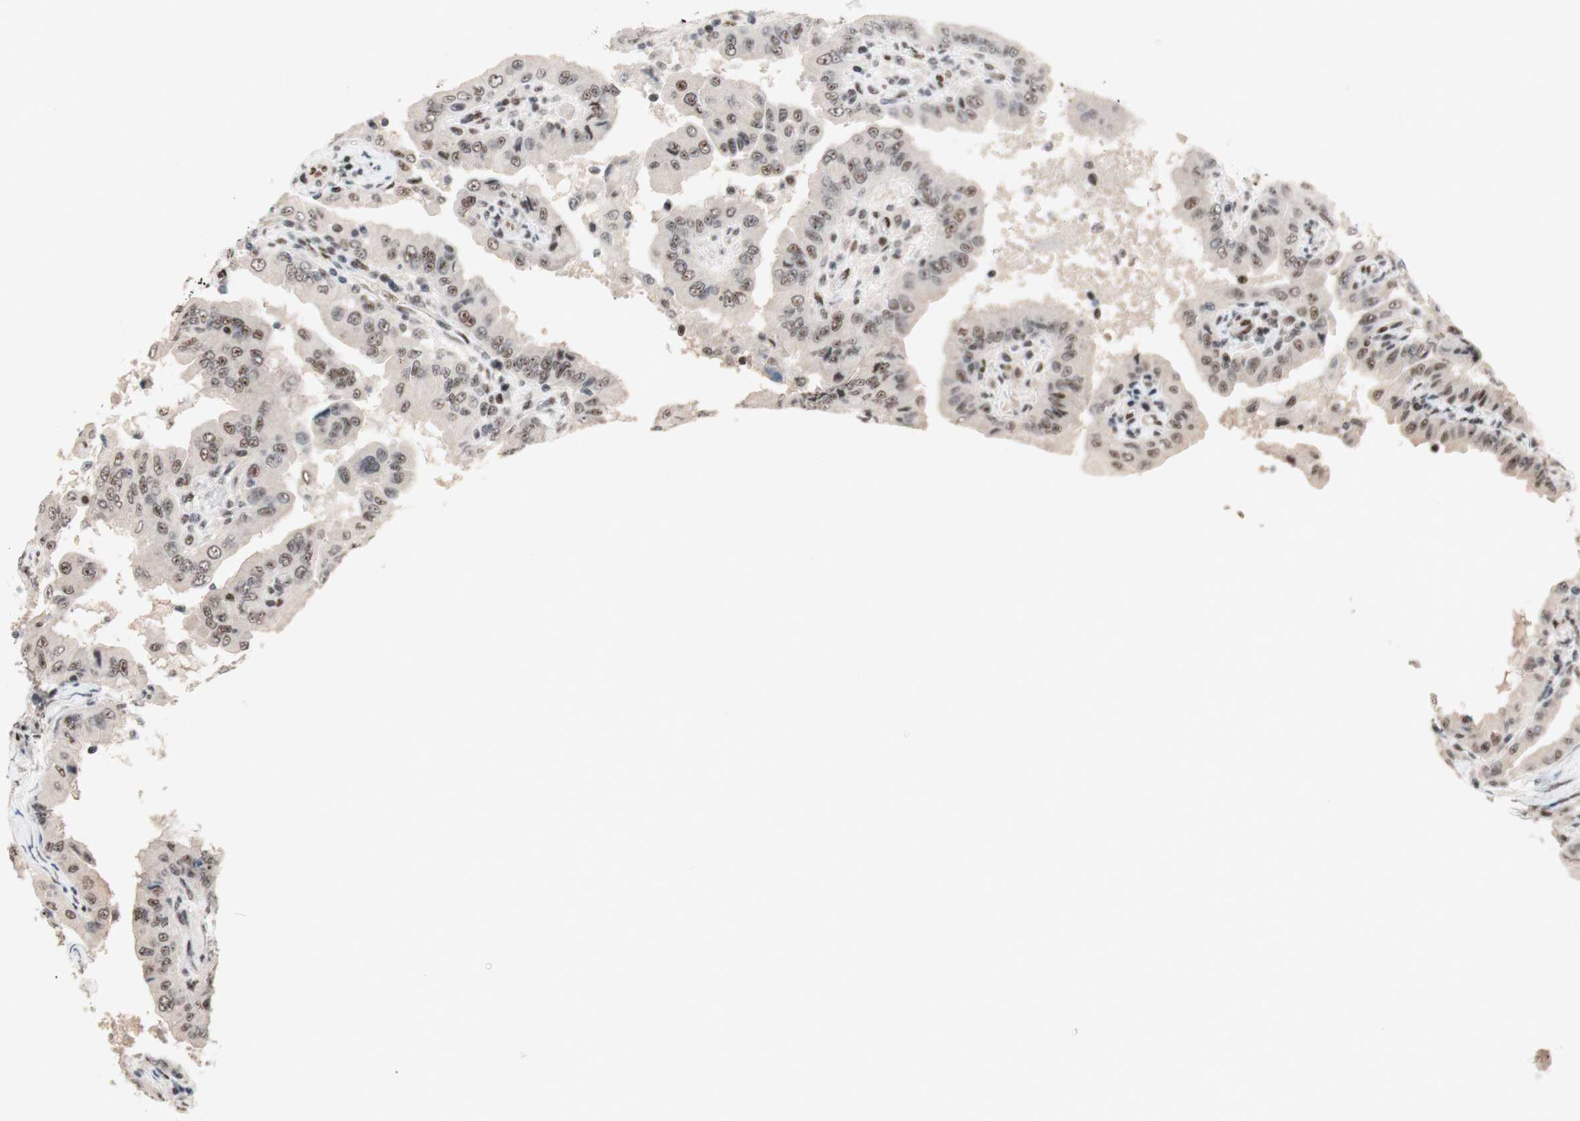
{"staining": {"intensity": "weak", "quantity": "25%-75%", "location": "nuclear"}, "tissue": "thyroid cancer", "cell_type": "Tumor cells", "image_type": "cancer", "snomed": [{"axis": "morphology", "description": "Papillary adenocarcinoma, NOS"}, {"axis": "topography", "description": "Thyroid gland"}], "caption": "A photomicrograph of human thyroid papillary adenocarcinoma stained for a protein exhibits weak nuclear brown staining in tumor cells.", "gene": "TLE1", "patient": {"sex": "male", "age": 33}}